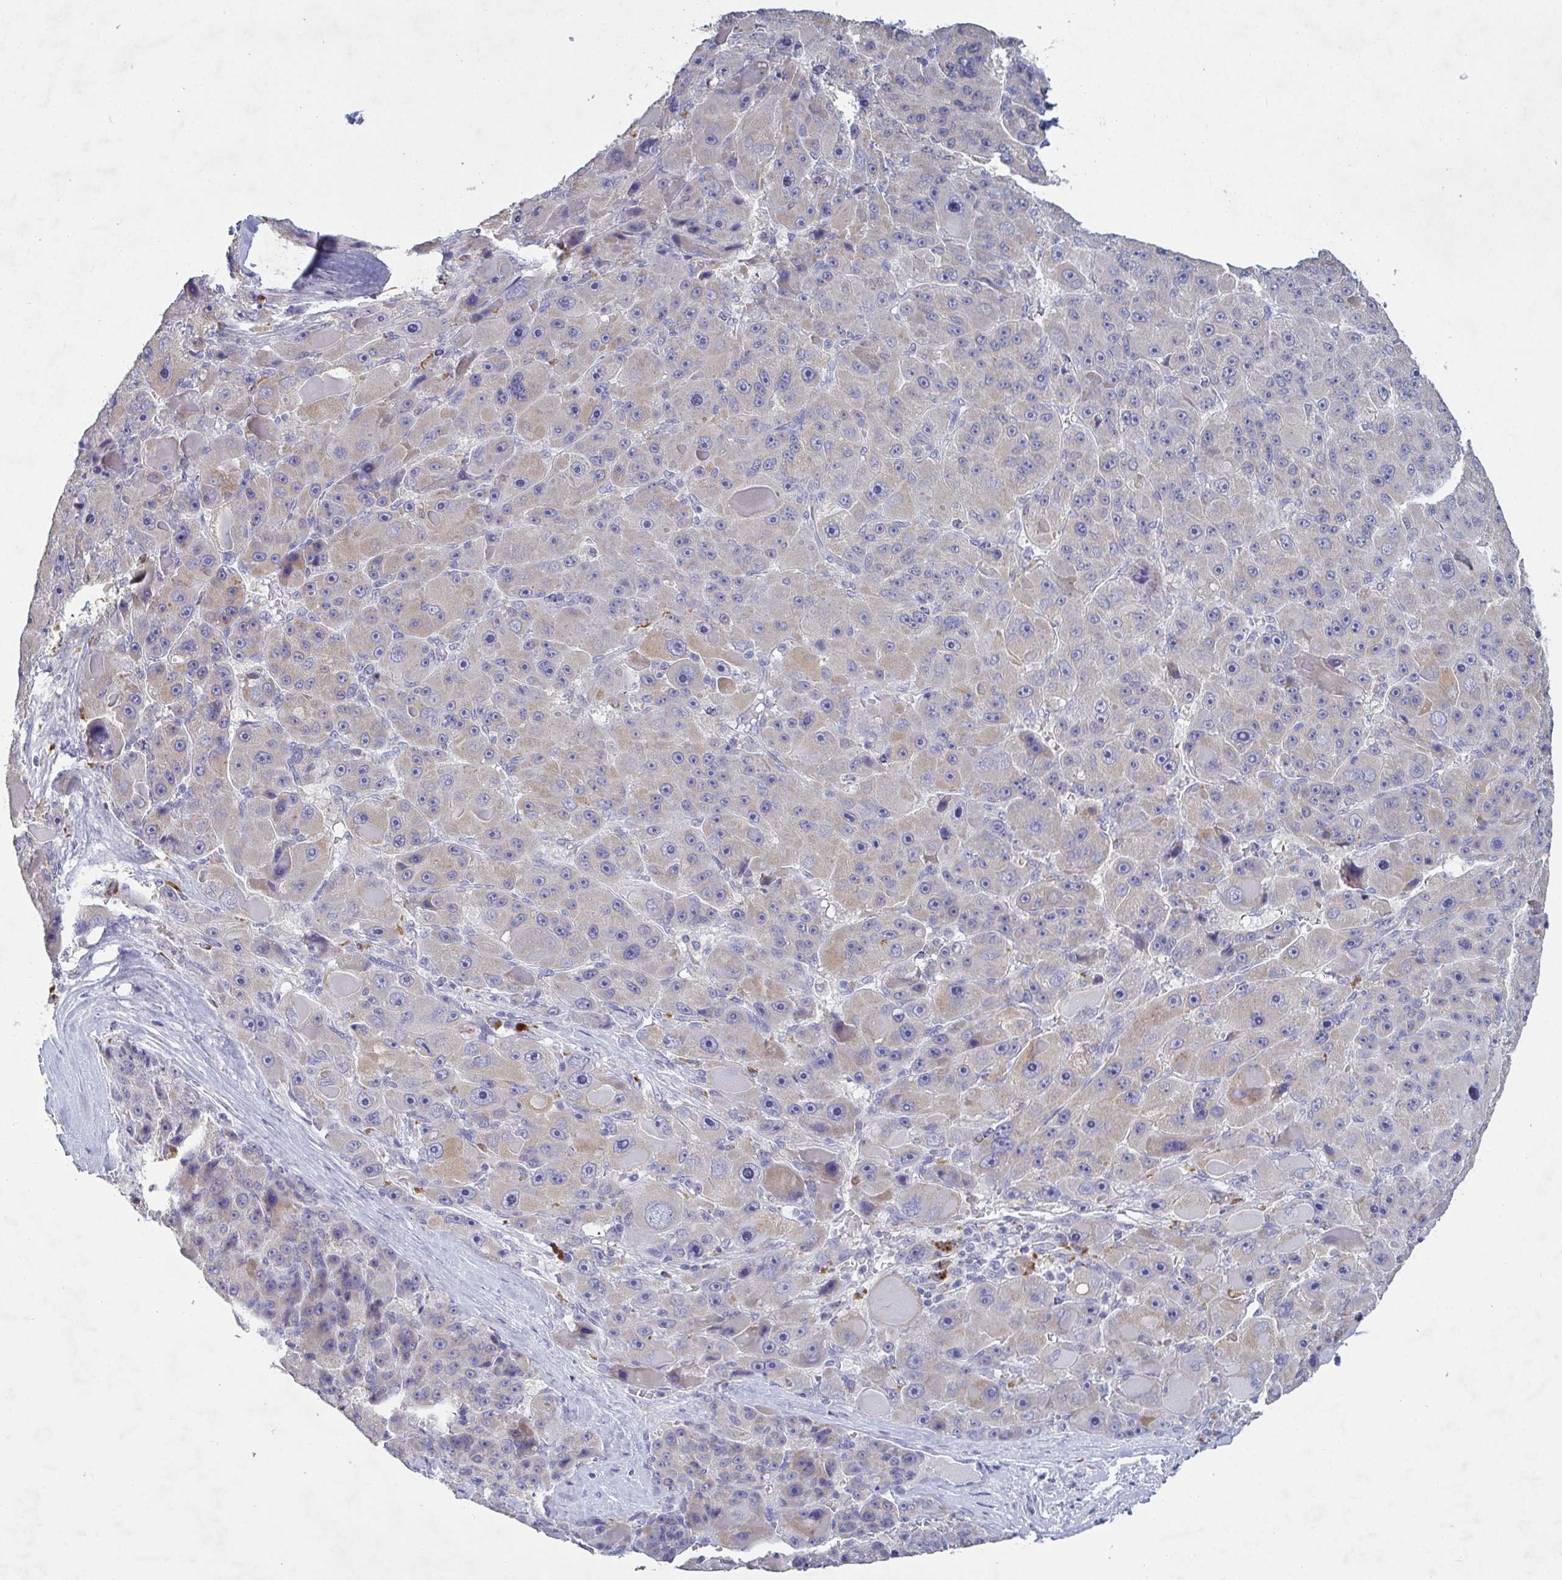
{"staining": {"intensity": "weak", "quantity": "<25%", "location": "cytoplasmic/membranous"}, "tissue": "liver cancer", "cell_type": "Tumor cells", "image_type": "cancer", "snomed": [{"axis": "morphology", "description": "Carcinoma, Hepatocellular, NOS"}, {"axis": "topography", "description": "Liver"}], "caption": "Protein analysis of liver cancer (hepatocellular carcinoma) reveals no significant expression in tumor cells.", "gene": "GALNT13", "patient": {"sex": "male", "age": 76}}